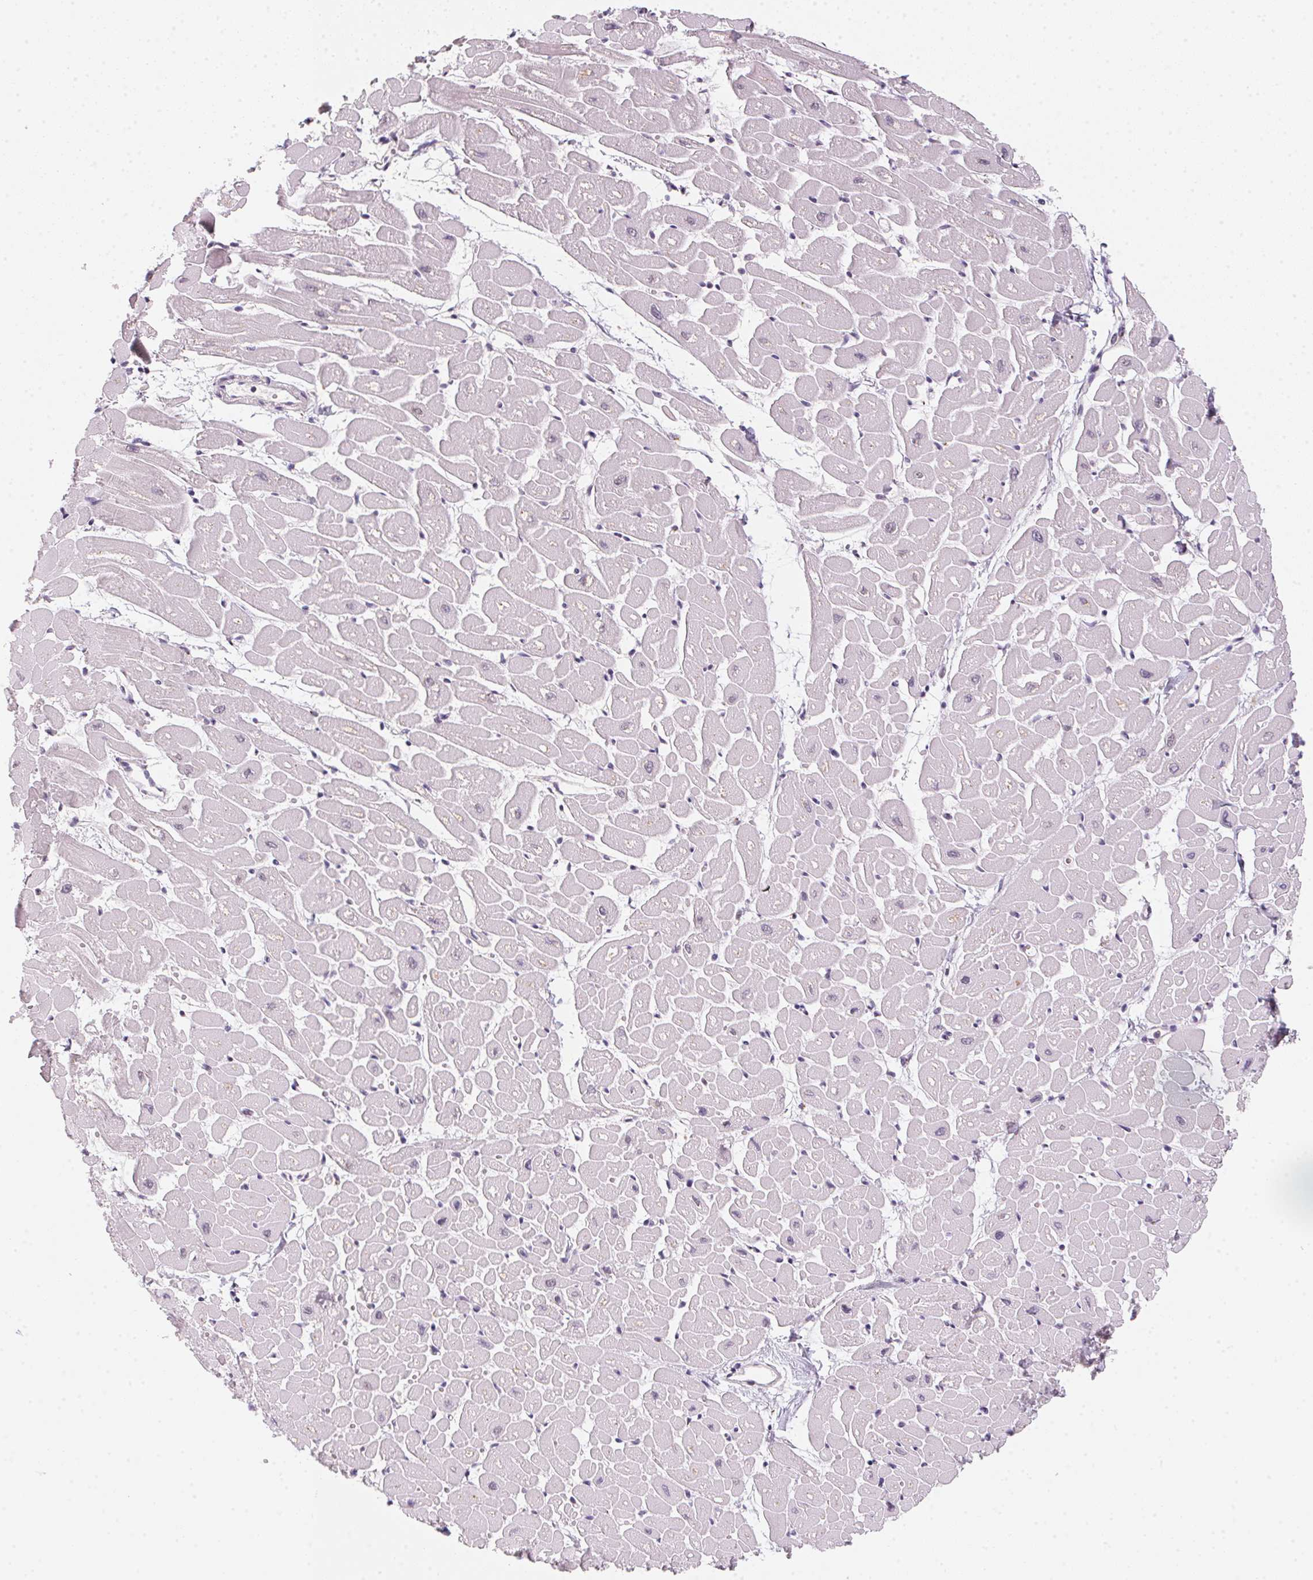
{"staining": {"intensity": "moderate", "quantity": "<25%", "location": "nuclear"}, "tissue": "heart muscle", "cell_type": "Cardiomyocytes", "image_type": "normal", "snomed": [{"axis": "morphology", "description": "Normal tissue, NOS"}, {"axis": "topography", "description": "Heart"}], "caption": "High-power microscopy captured an immunohistochemistry photomicrograph of normal heart muscle, revealing moderate nuclear expression in about <25% of cardiomyocytes.", "gene": "RAB22A", "patient": {"sex": "male", "age": 57}}